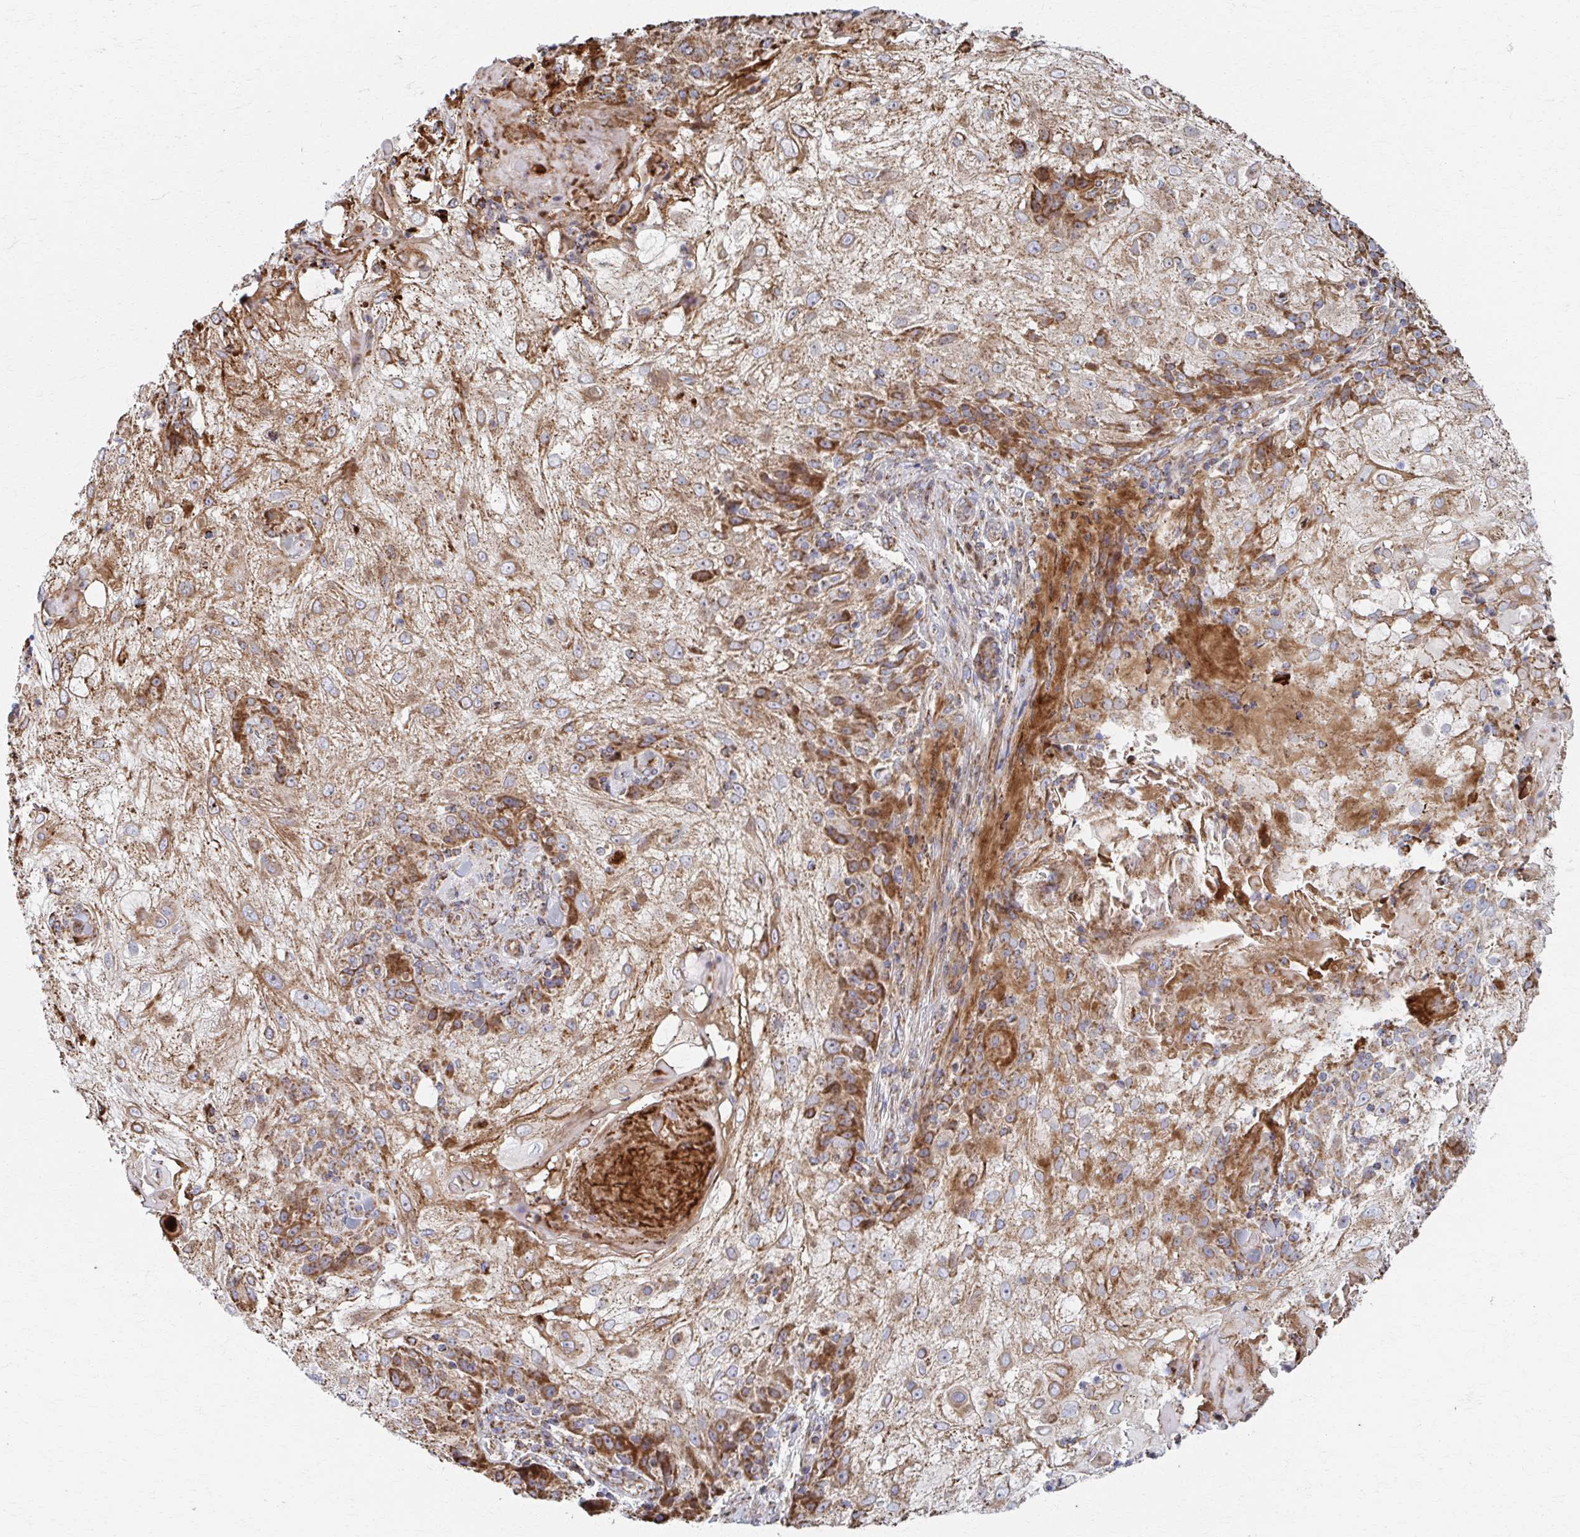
{"staining": {"intensity": "moderate", "quantity": ">75%", "location": "cytoplasmic/membranous"}, "tissue": "skin cancer", "cell_type": "Tumor cells", "image_type": "cancer", "snomed": [{"axis": "morphology", "description": "Normal tissue, NOS"}, {"axis": "morphology", "description": "Squamous cell carcinoma, NOS"}, {"axis": "topography", "description": "Skin"}], "caption": "Human squamous cell carcinoma (skin) stained with a brown dye demonstrates moderate cytoplasmic/membranous positive positivity in about >75% of tumor cells.", "gene": "SAT1", "patient": {"sex": "female", "age": 83}}